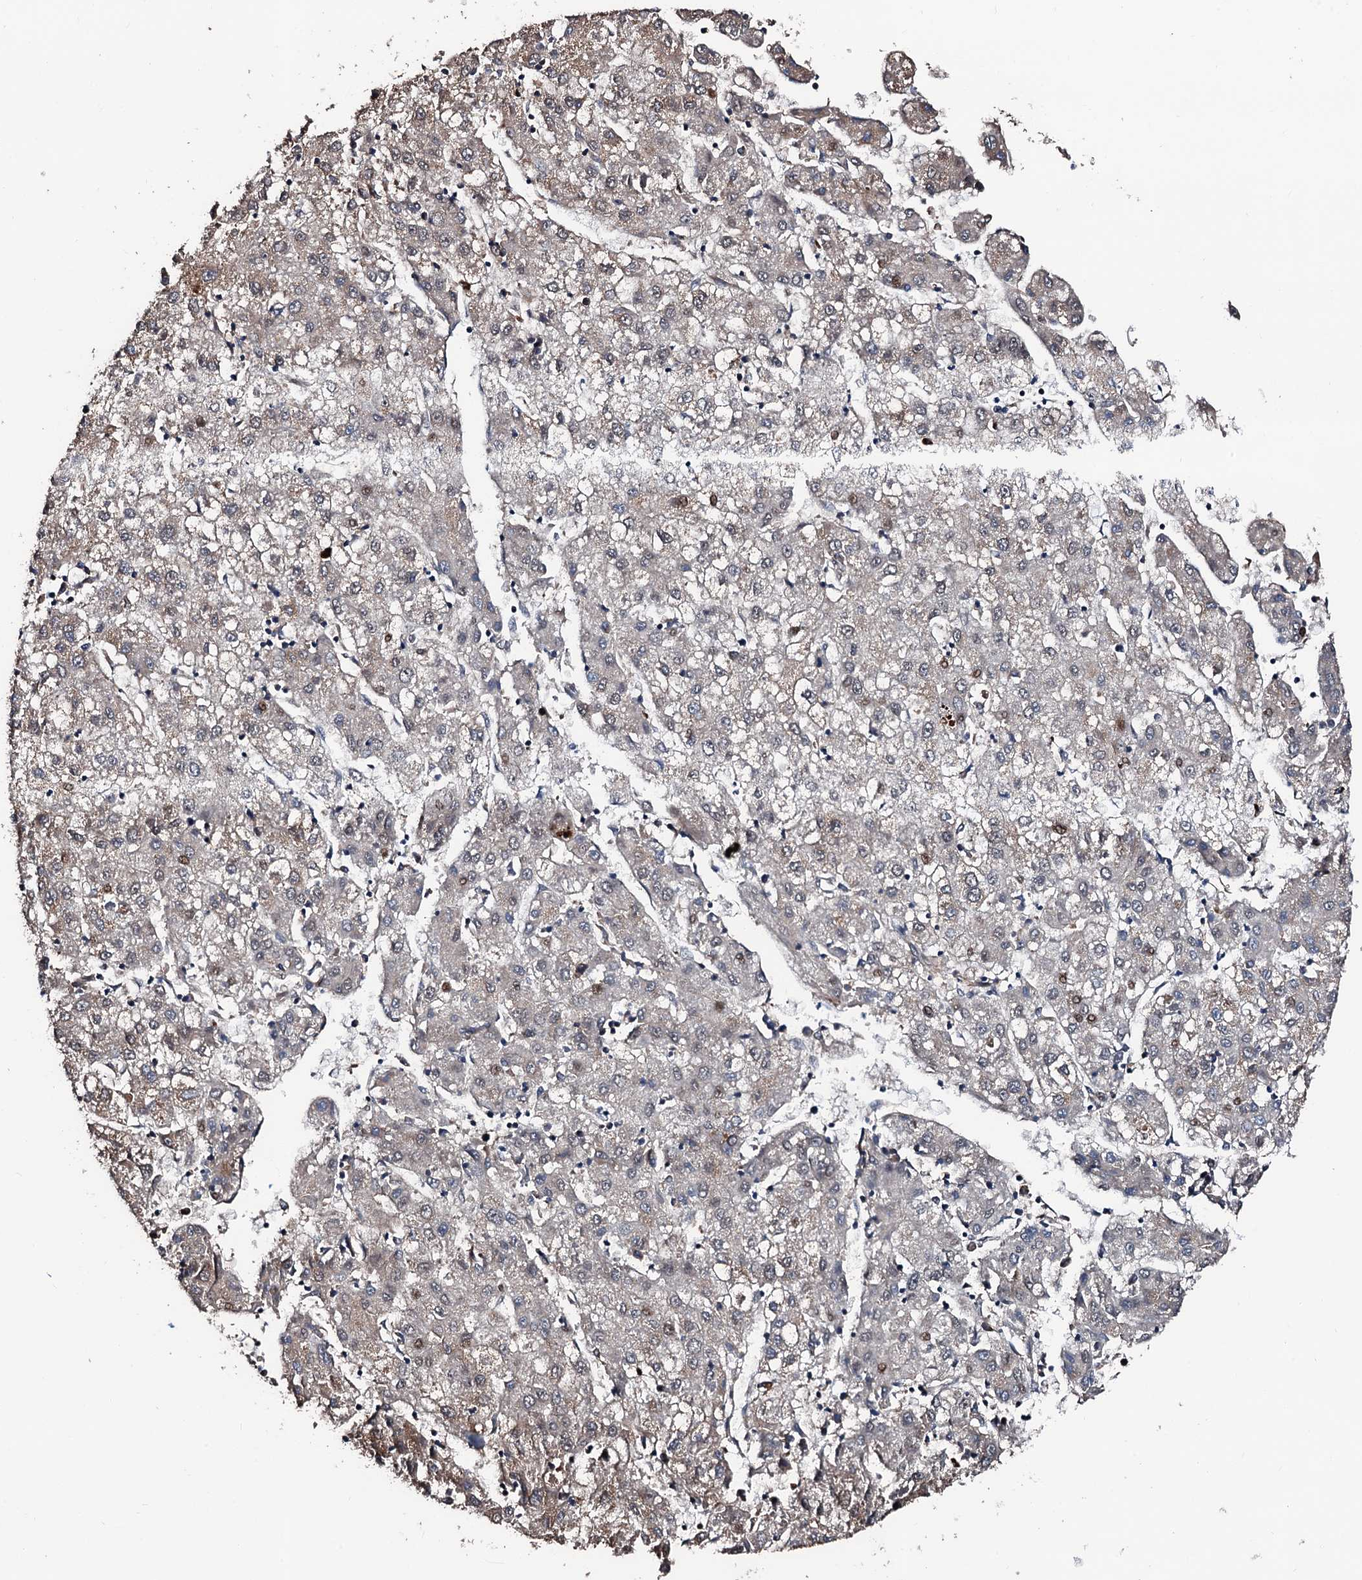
{"staining": {"intensity": "weak", "quantity": "25%-75%", "location": "cytoplasmic/membranous"}, "tissue": "liver cancer", "cell_type": "Tumor cells", "image_type": "cancer", "snomed": [{"axis": "morphology", "description": "Carcinoma, Hepatocellular, NOS"}, {"axis": "topography", "description": "Liver"}], "caption": "Immunohistochemistry staining of hepatocellular carcinoma (liver), which exhibits low levels of weak cytoplasmic/membranous staining in approximately 25%-75% of tumor cells indicating weak cytoplasmic/membranous protein staining. The staining was performed using DAB (3,3'-diaminobenzidine) (brown) for protein detection and nuclei were counterstained in hematoxylin (blue).", "gene": "KIF18A", "patient": {"sex": "male", "age": 72}}